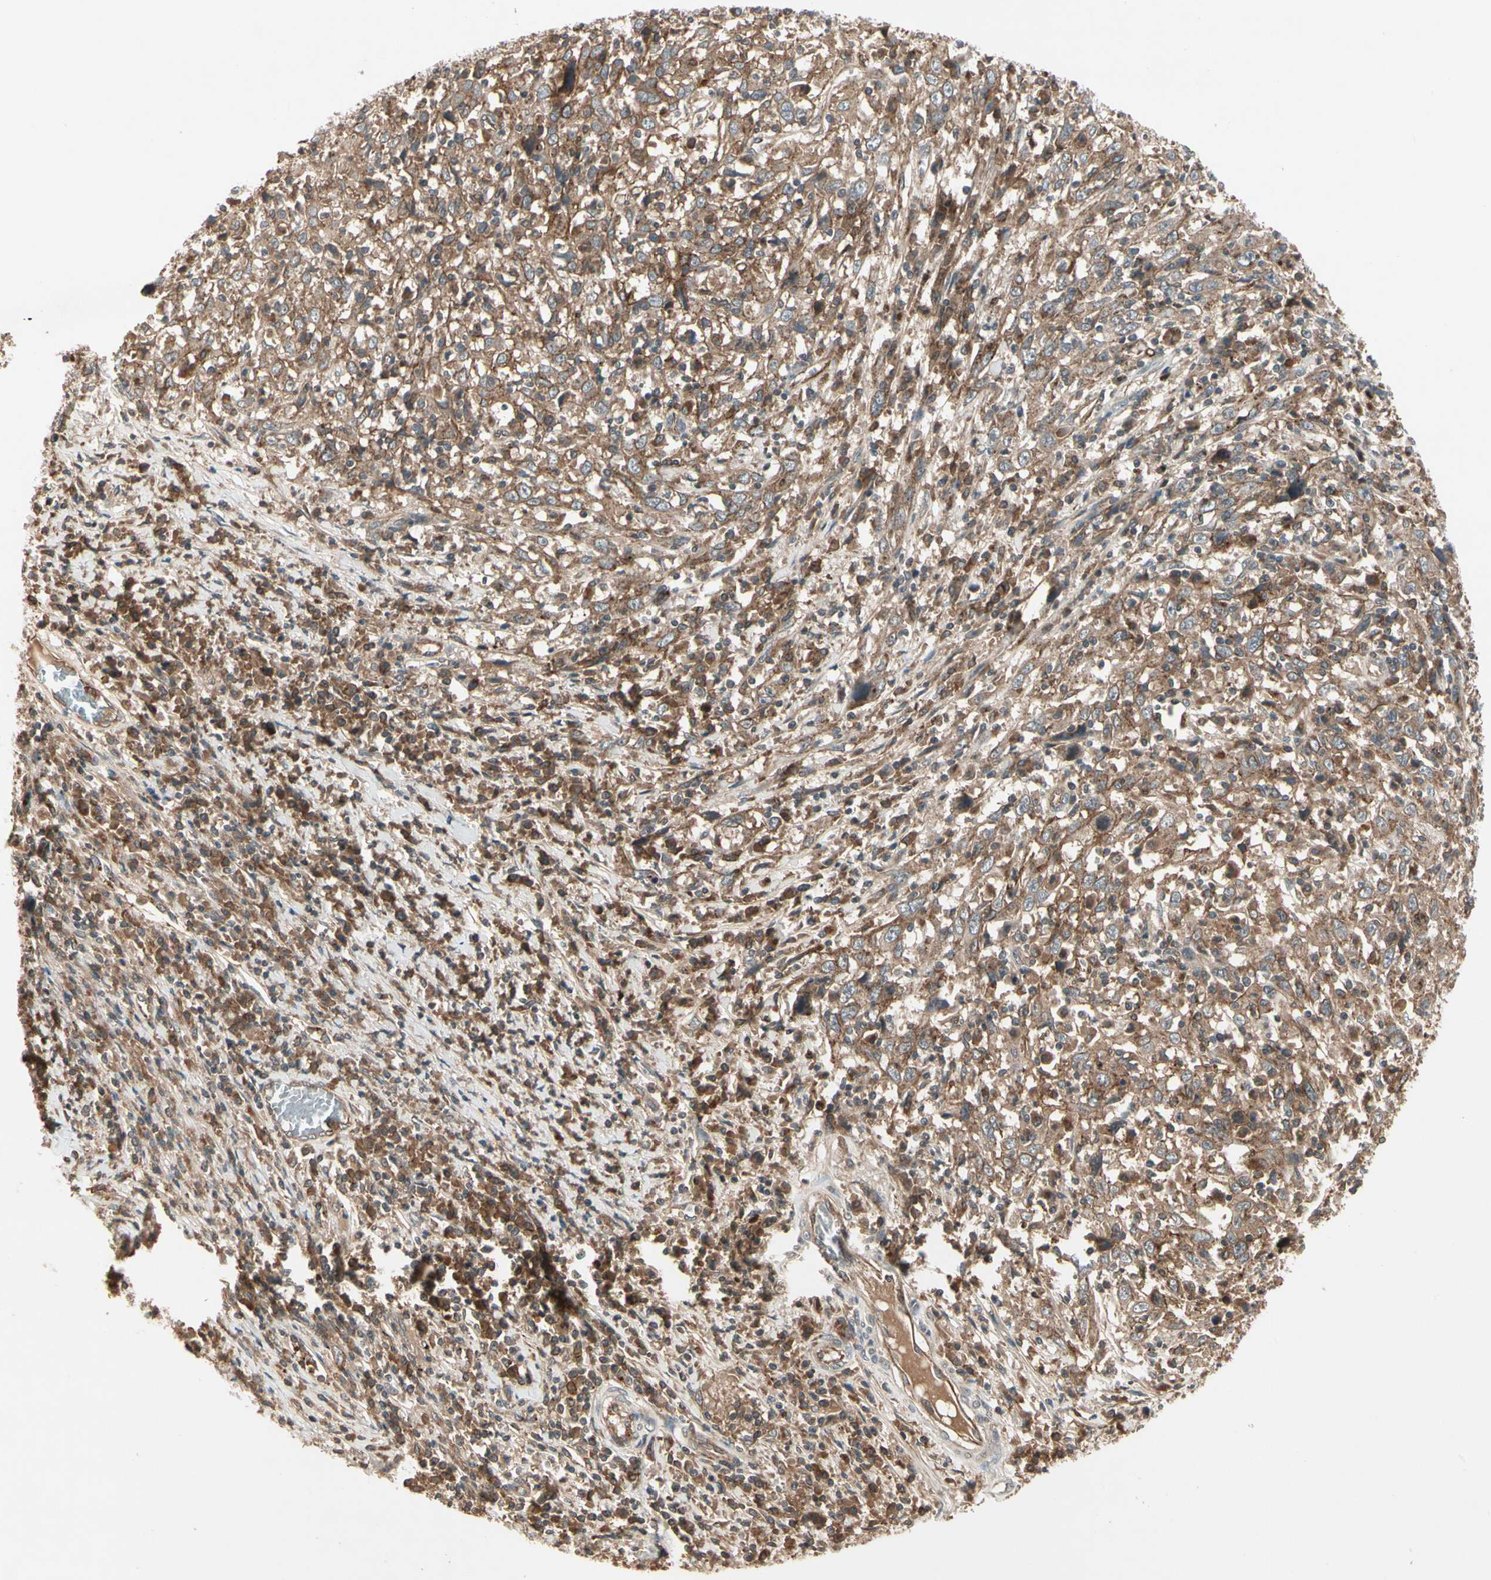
{"staining": {"intensity": "strong", "quantity": ">75%", "location": "cytoplasmic/membranous"}, "tissue": "cervical cancer", "cell_type": "Tumor cells", "image_type": "cancer", "snomed": [{"axis": "morphology", "description": "Squamous cell carcinoma, NOS"}, {"axis": "topography", "description": "Cervix"}], "caption": "Cervical cancer (squamous cell carcinoma) was stained to show a protein in brown. There is high levels of strong cytoplasmic/membranous staining in approximately >75% of tumor cells. (DAB = brown stain, brightfield microscopy at high magnification).", "gene": "FLOT1", "patient": {"sex": "female", "age": 46}}